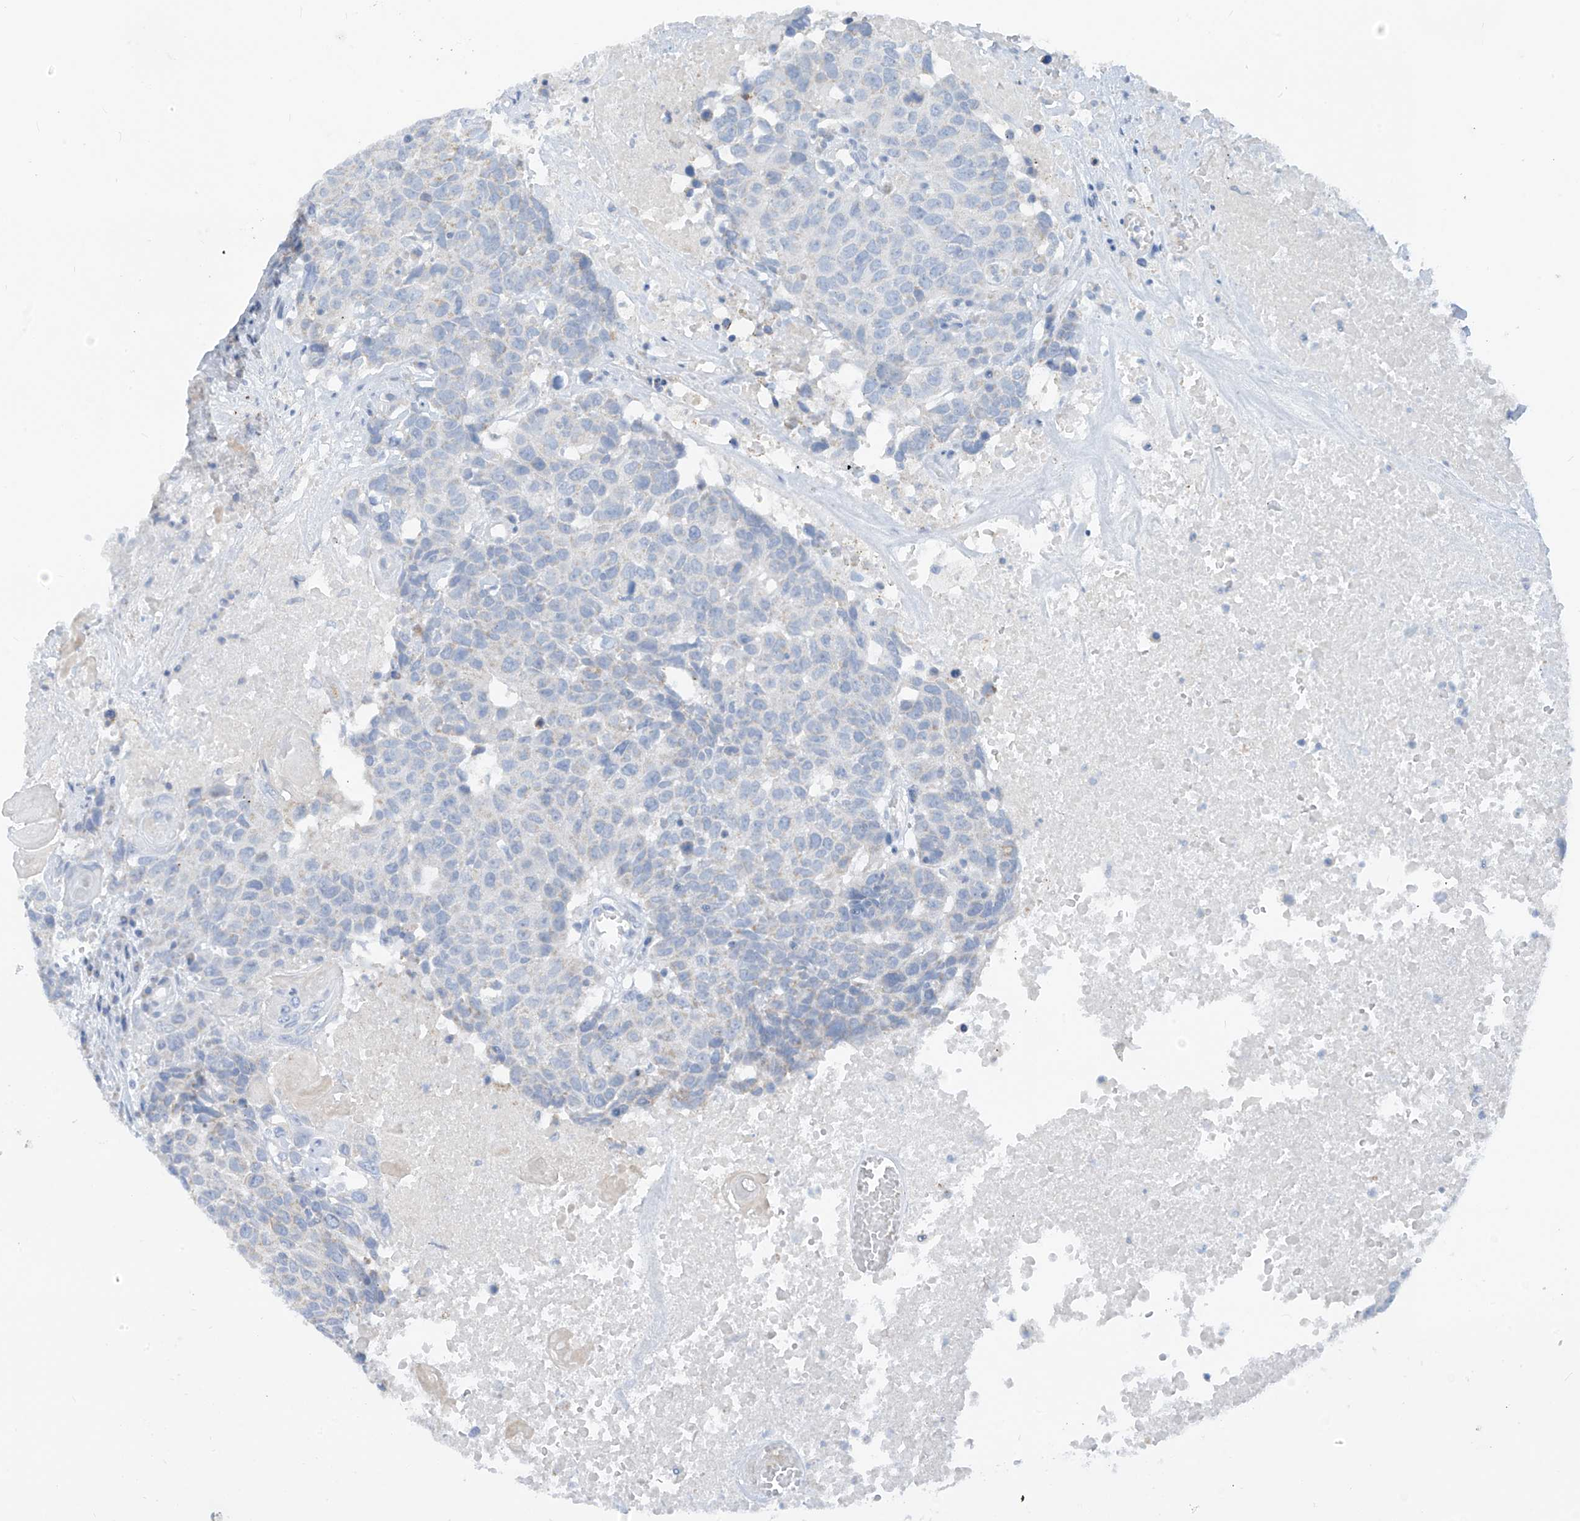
{"staining": {"intensity": "negative", "quantity": "none", "location": "none"}, "tissue": "head and neck cancer", "cell_type": "Tumor cells", "image_type": "cancer", "snomed": [{"axis": "morphology", "description": "Squamous cell carcinoma, NOS"}, {"axis": "topography", "description": "Head-Neck"}], "caption": "DAB (3,3'-diaminobenzidine) immunohistochemical staining of head and neck squamous cell carcinoma displays no significant expression in tumor cells. (DAB (3,3'-diaminobenzidine) immunohistochemistry (IHC) with hematoxylin counter stain).", "gene": "ZNF404", "patient": {"sex": "male", "age": 66}}